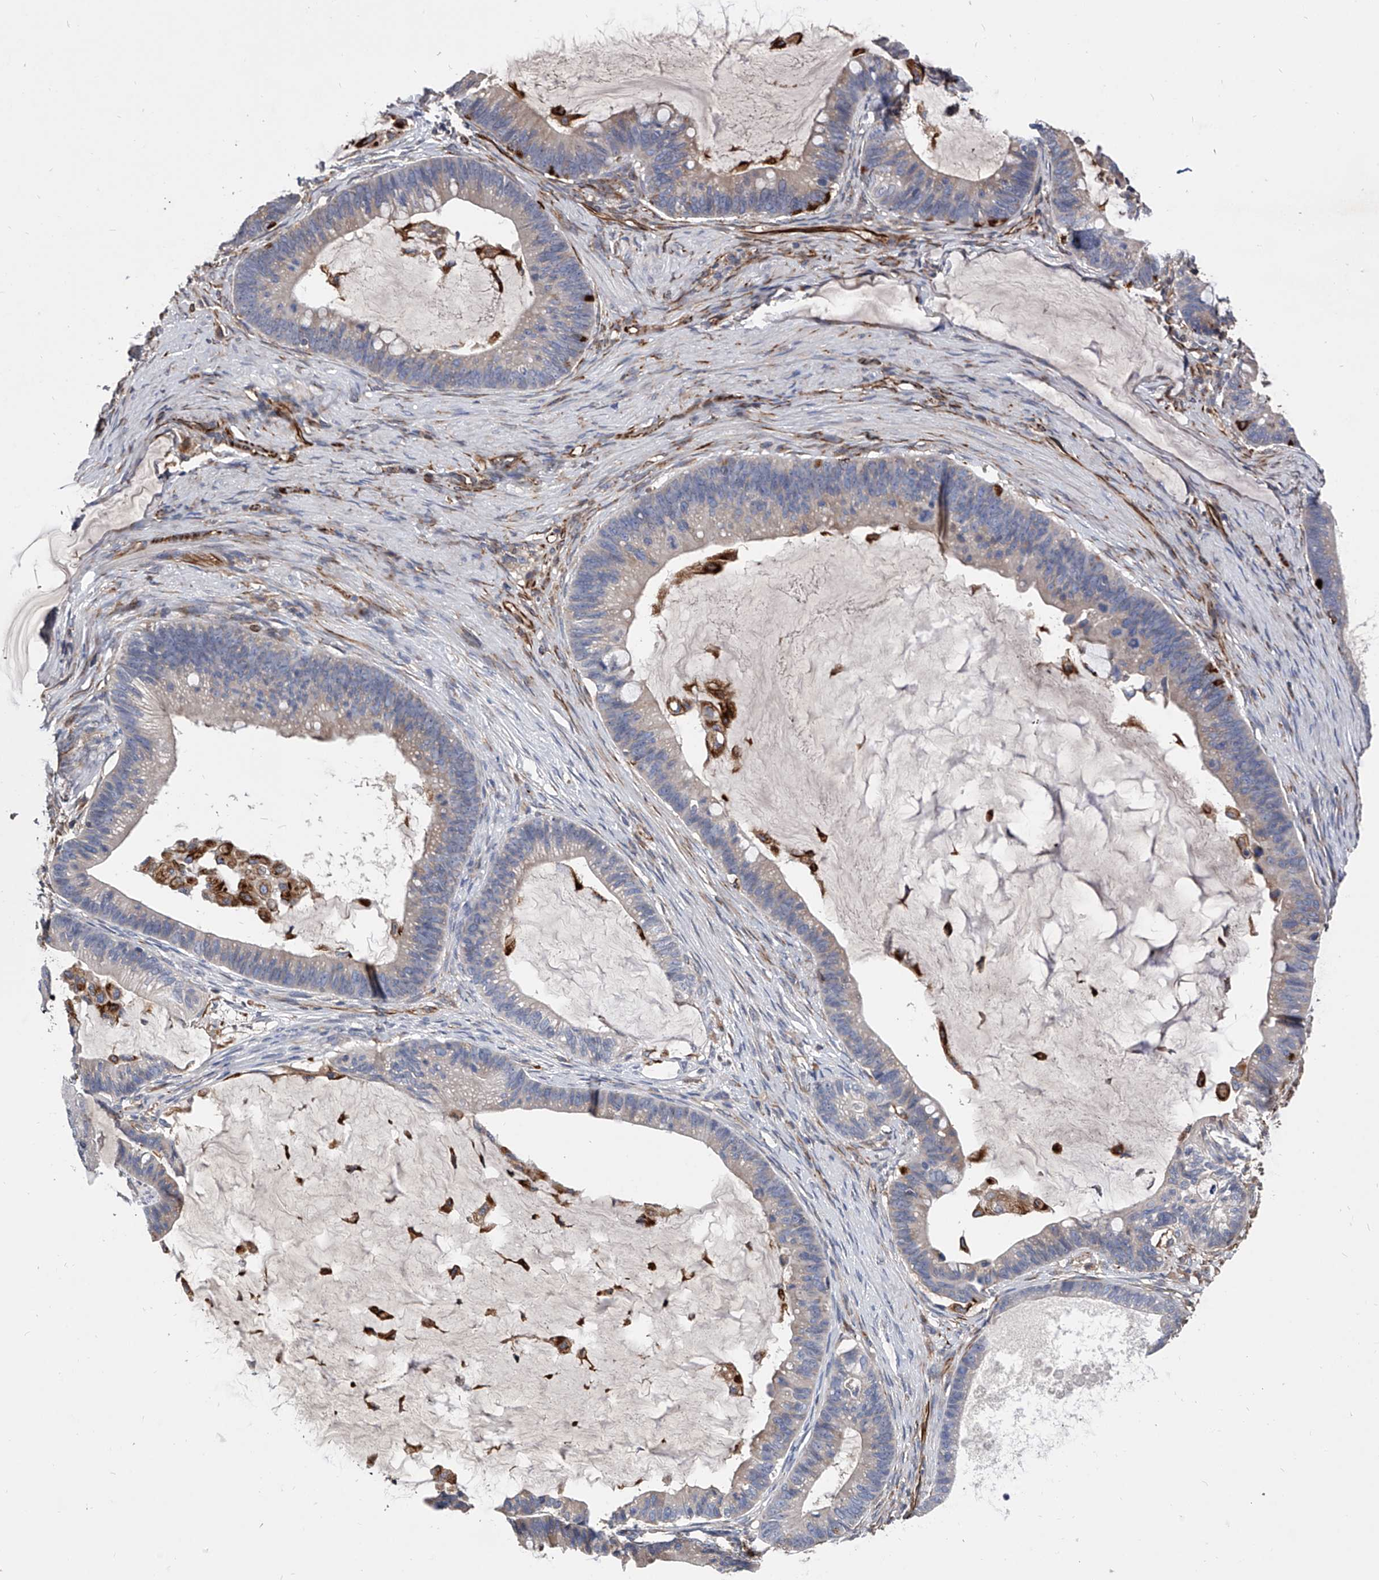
{"staining": {"intensity": "negative", "quantity": "none", "location": "none"}, "tissue": "ovarian cancer", "cell_type": "Tumor cells", "image_type": "cancer", "snomed": [{"axis": "morphology", "description": "Cystadenocarcinoma, mucinous, NOS"}, {"axis": "topography", "description": "Ovary"}], "caption": "DAB immunohistochemical staining of ovarian cancer demonstrates no significant expression in tumor cells.", "gene": "EFCAB7", "patient": {"sex": "female", "age": 61}}